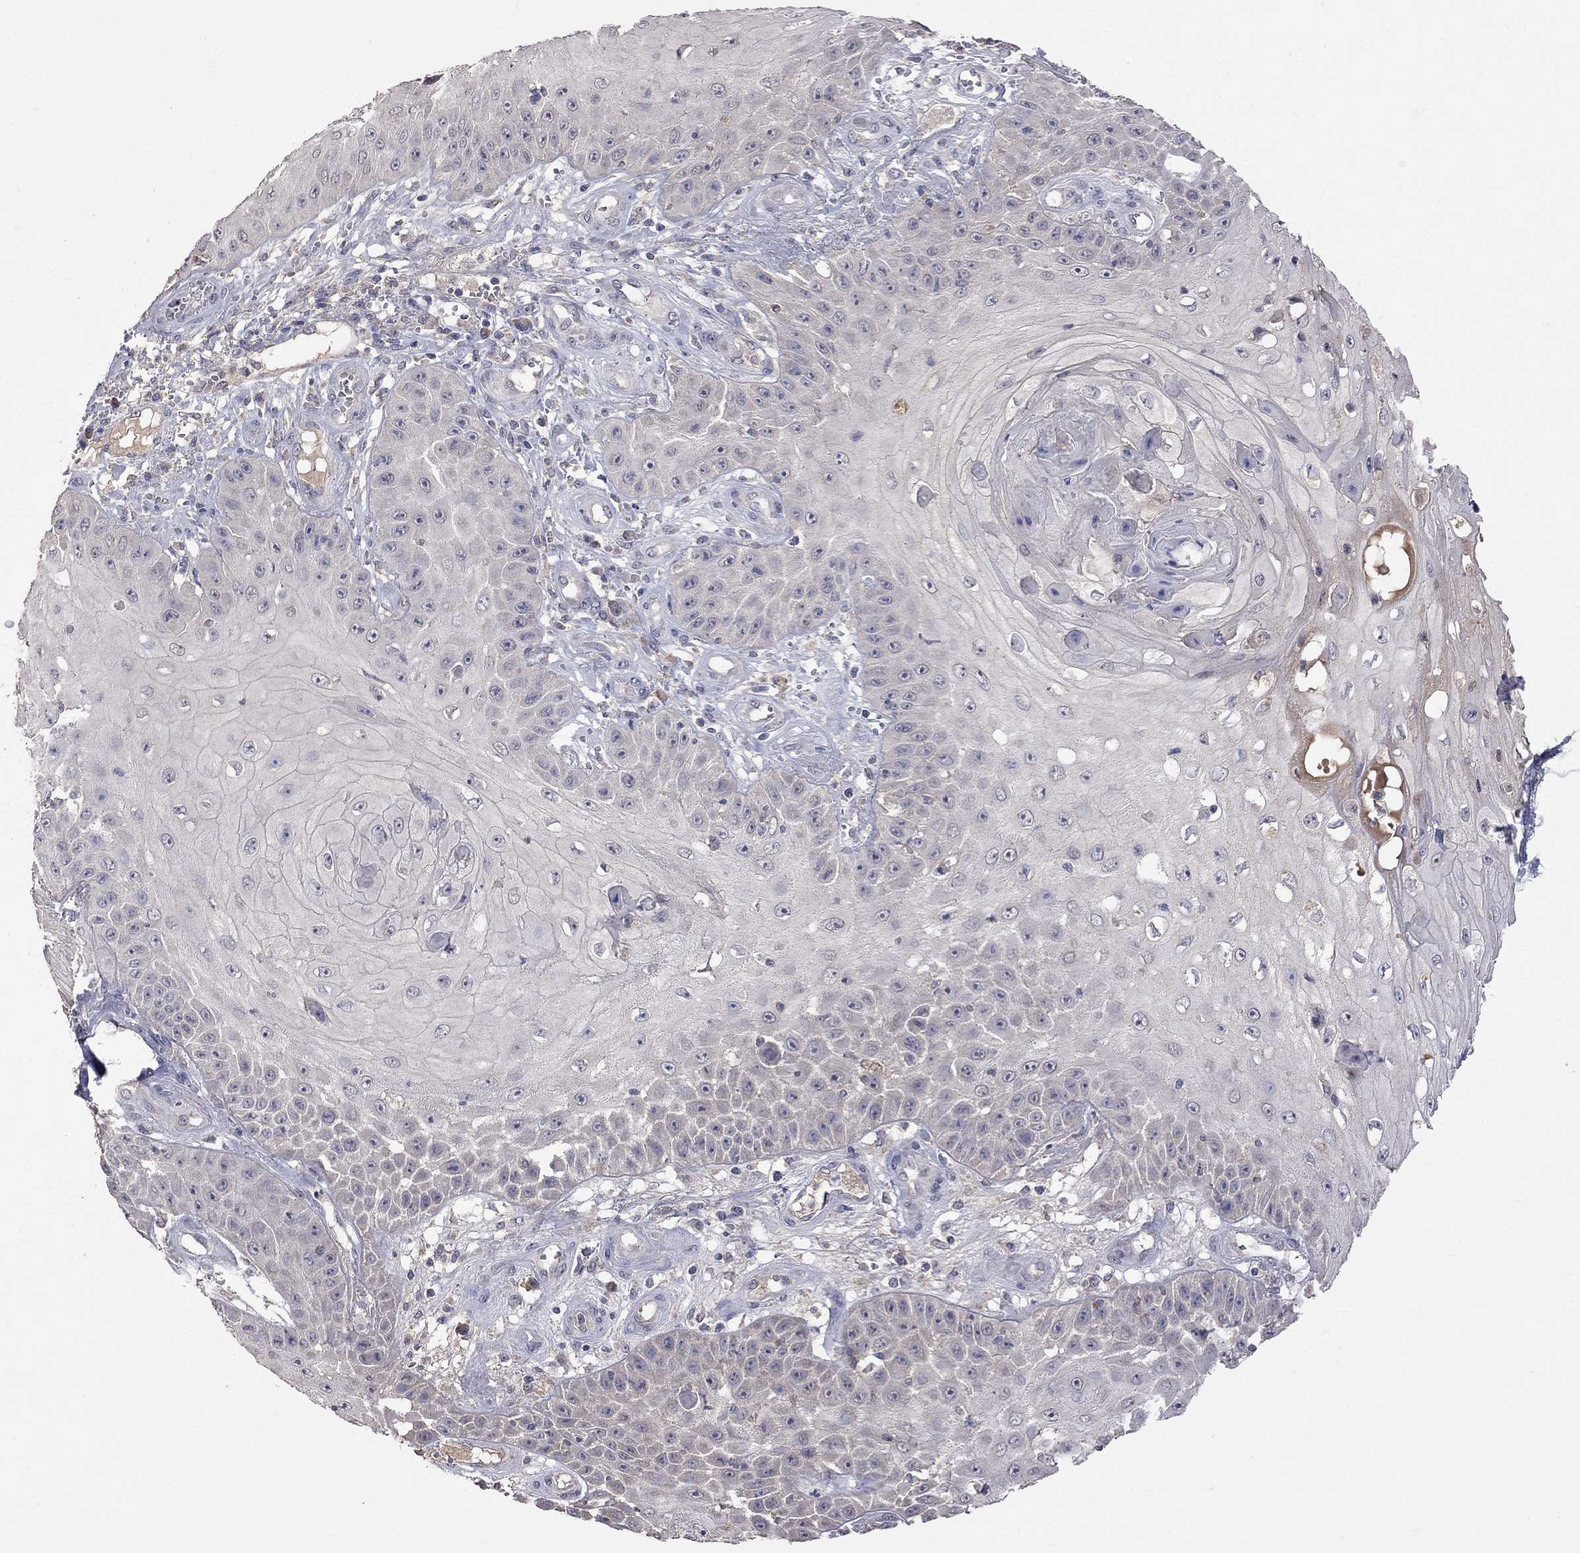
{"staining": {"intensity": "negative", "quantity": "none", "location": "none"}, "tissue": "skin cancer", "cell_type": "Tumor cells", "image_type": "cancer", "snomed": [{"axis": "morphology", "description": "Squamous cell carcinoma, NOS"}, {"axis": "topography", "description": "Skin"}], "caption": "Tumor cells show no significant staining in skin cancer.", "gene": "HTR6", "patient": {"sex": "male", "age": 70}}